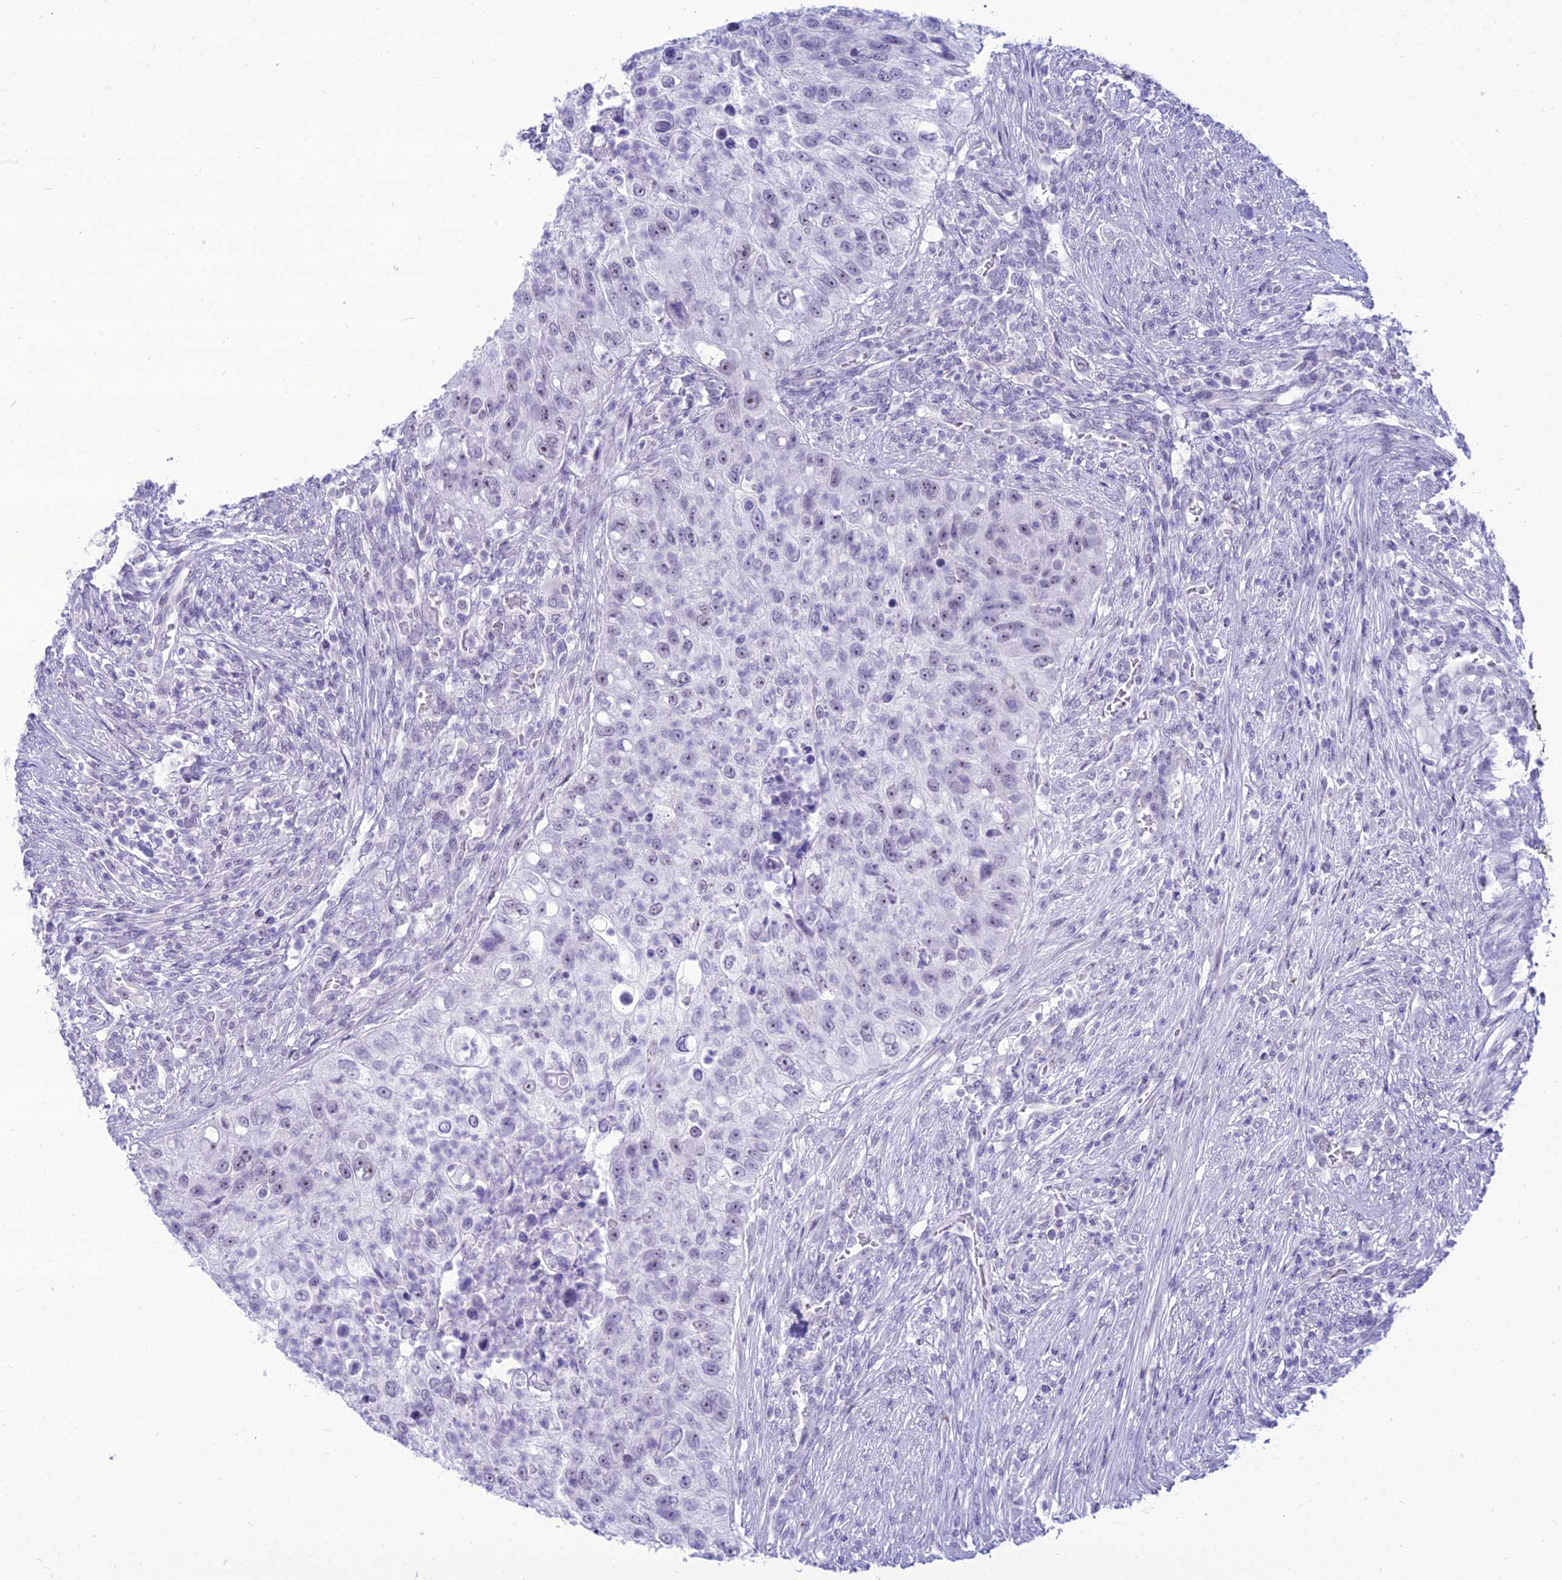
{"staining": {"intensity": "weak", "quantity": "<25%", "location": "nuclear"}, "tissue": "urothelial cancer", "cell_type": "Tumor cells", "image_type": "cancer", "snomed": [{"axis": "morphology", "description": "Urothelial carcinoma, High grade"}, {"axis": "topography", "description": "Urinary bladder"}], "caption": "Immunohistochemical staining of urothelial carcinoma (high-grade) displays no significant expression in tumor cells. The staining is performed using DAB brown chromogen with nuclei counter-stained in using hematoxylin.", "gene": "DHX40", "patient": {"sex": "female", "age": 60}}